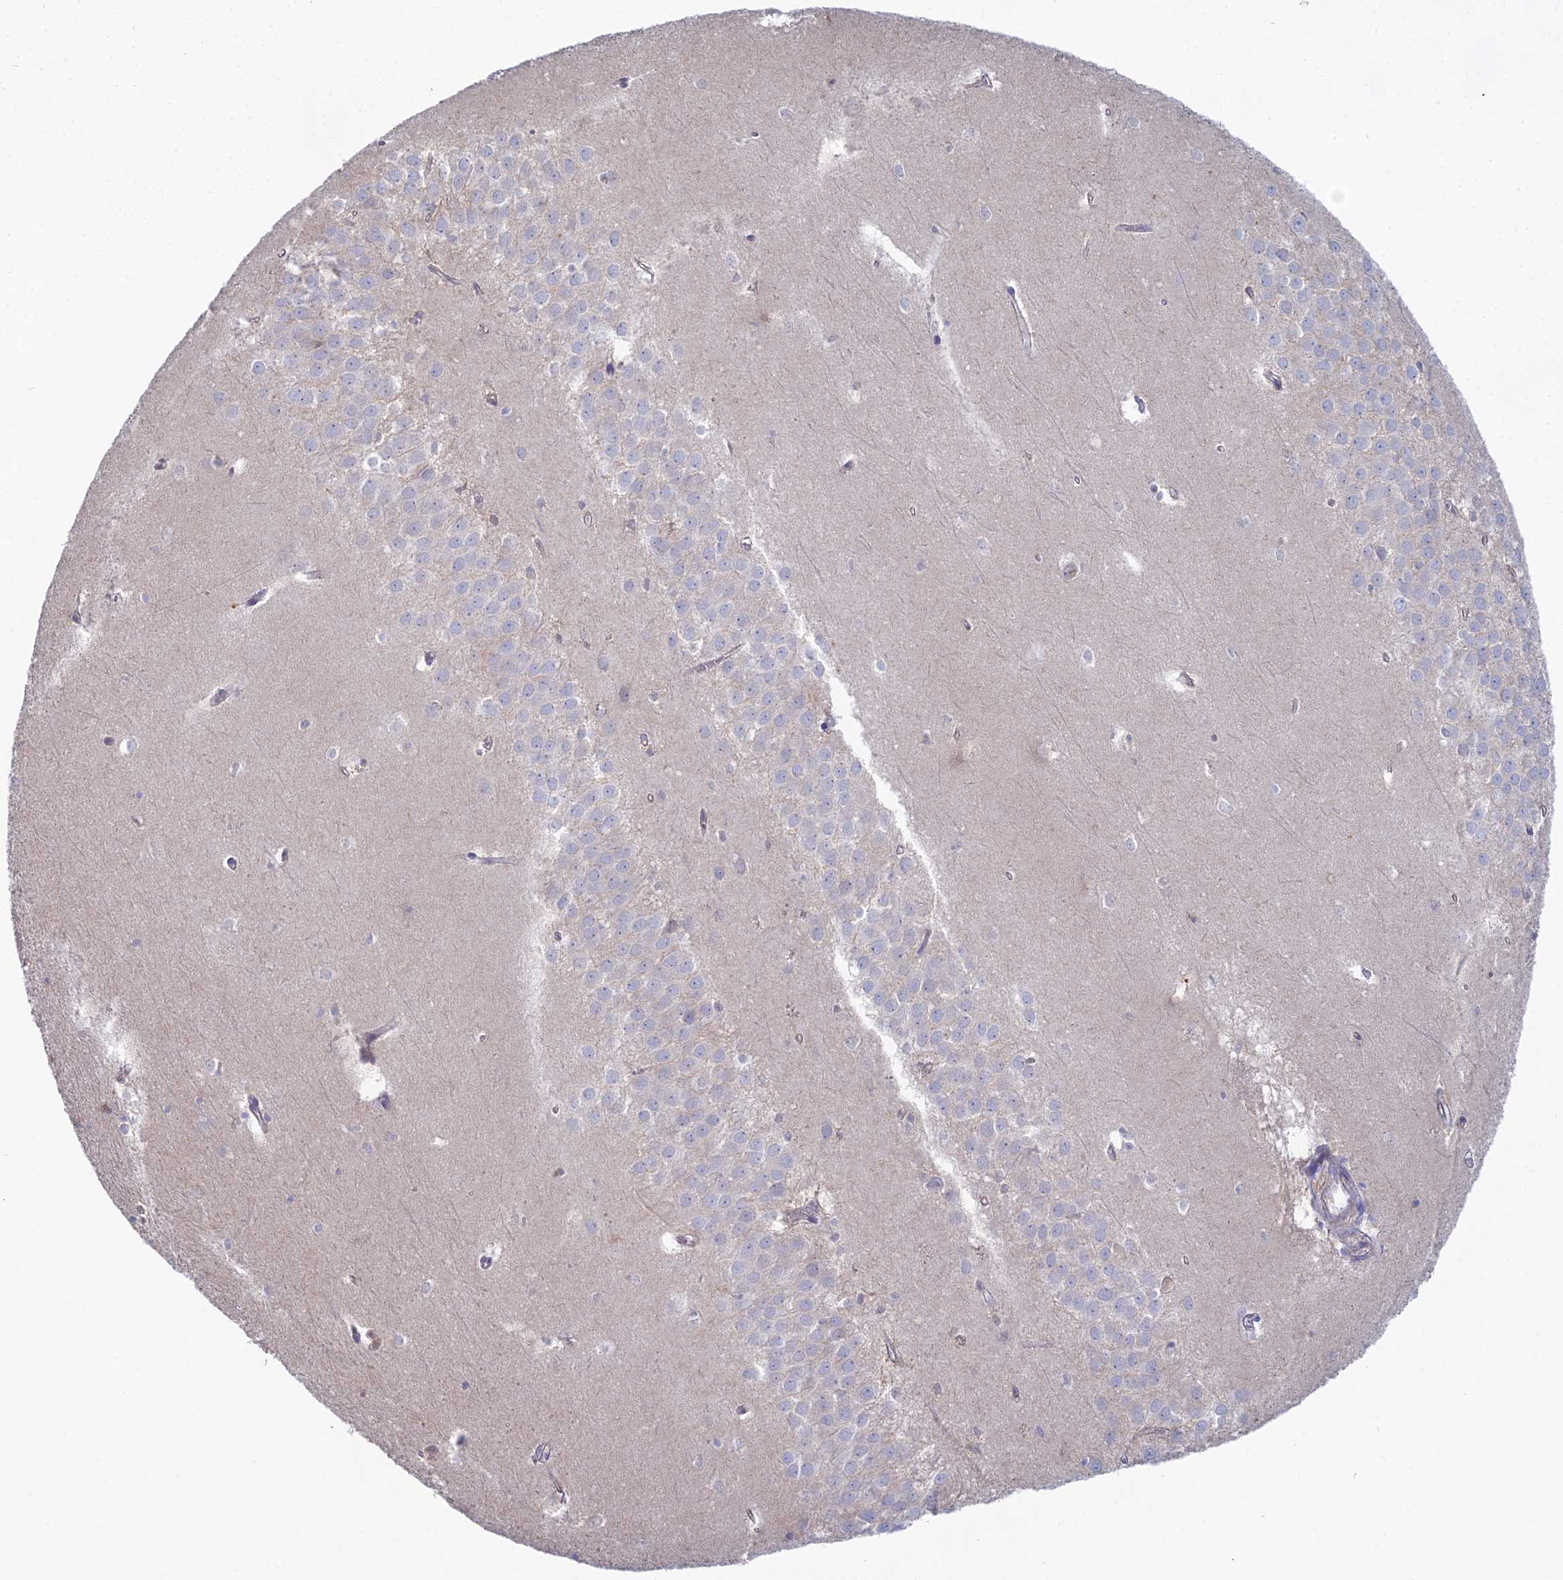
{"staining": {"intensity": "negative", "quantity": "none", "location": "none"}, "tissue": "hippocampus", "cell_type": "Glial cells", "image_type": "normal", "snomed": [{"axis": "morphology", "description": "Normal tissue, NOS"}, {"axis": "topography", "description": "Hippocampus"}], "caption": "Immunohistochemistry (IHC) photomicrograph of unremarkable human hippocampus stained for a protein (brown), which shows no positivity in glial cells.", "gene": "DNAH14", "patient": {"sex": "female", "age": 64}}